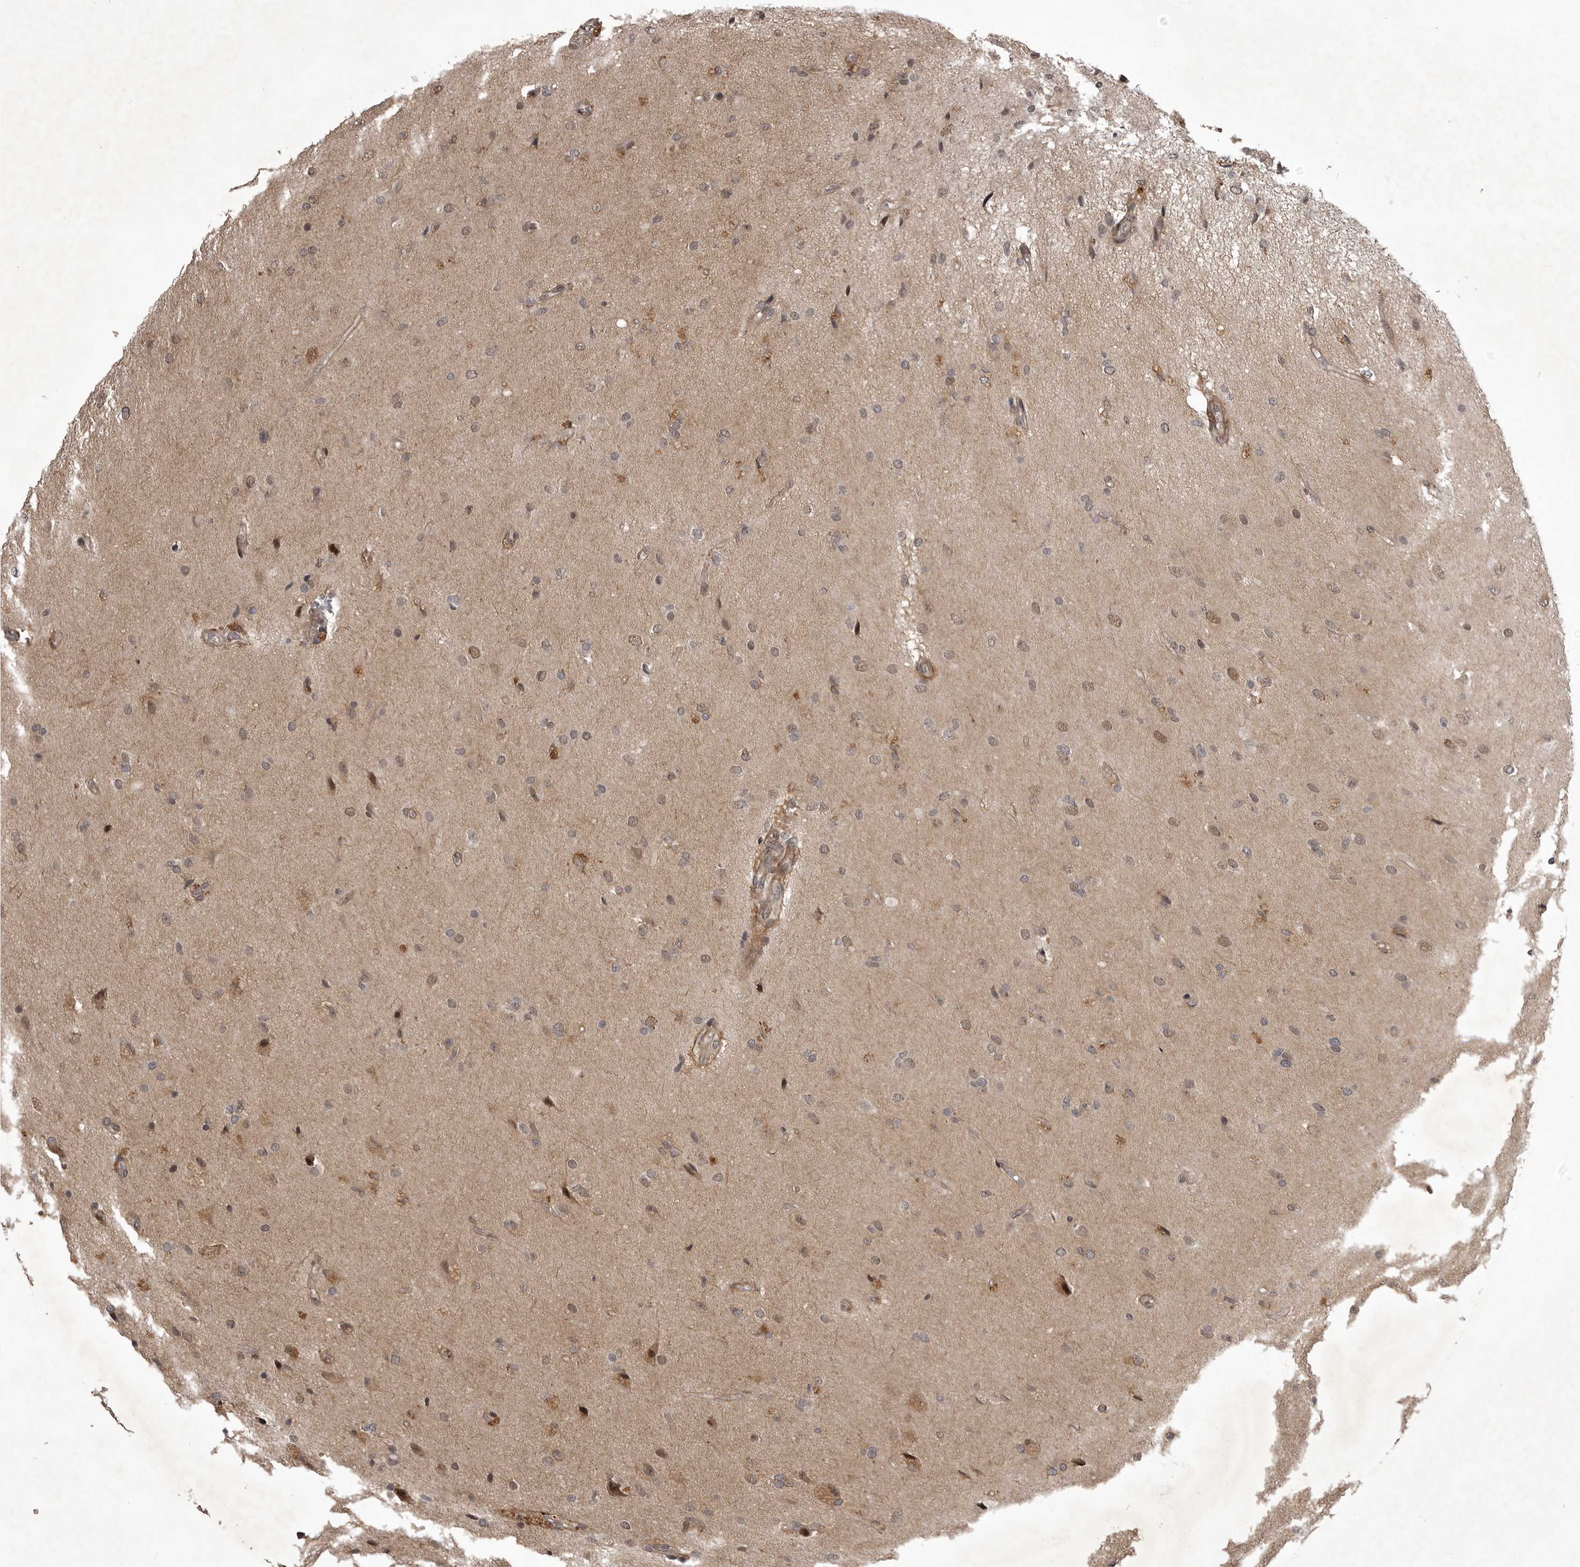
{"staining": {"intensity": "weak", "quantity": "25%-75%", "location": "cytoplasmic/membranous,nuclear"}, "tissue": "glioma", "cell_type": "Tumor cells", "image_type": "cancer", "snomed": [{"axis": "morphology", "description": "Glioma, malignant, High grade"}, {"axis": "topography", "description": "Brain"}], "caption": "This image demonstrates high-grade glioma (malignant) stained with immunohistochemistry (IHC) to label a protein in brown. The cytoplasmic/membranous and nuclear of tumor cells show weak positivity for the protein. Nuclei are counter-stained blue.", "gene": "SNX16", "patient": {"sex": "male", "age": 72}}